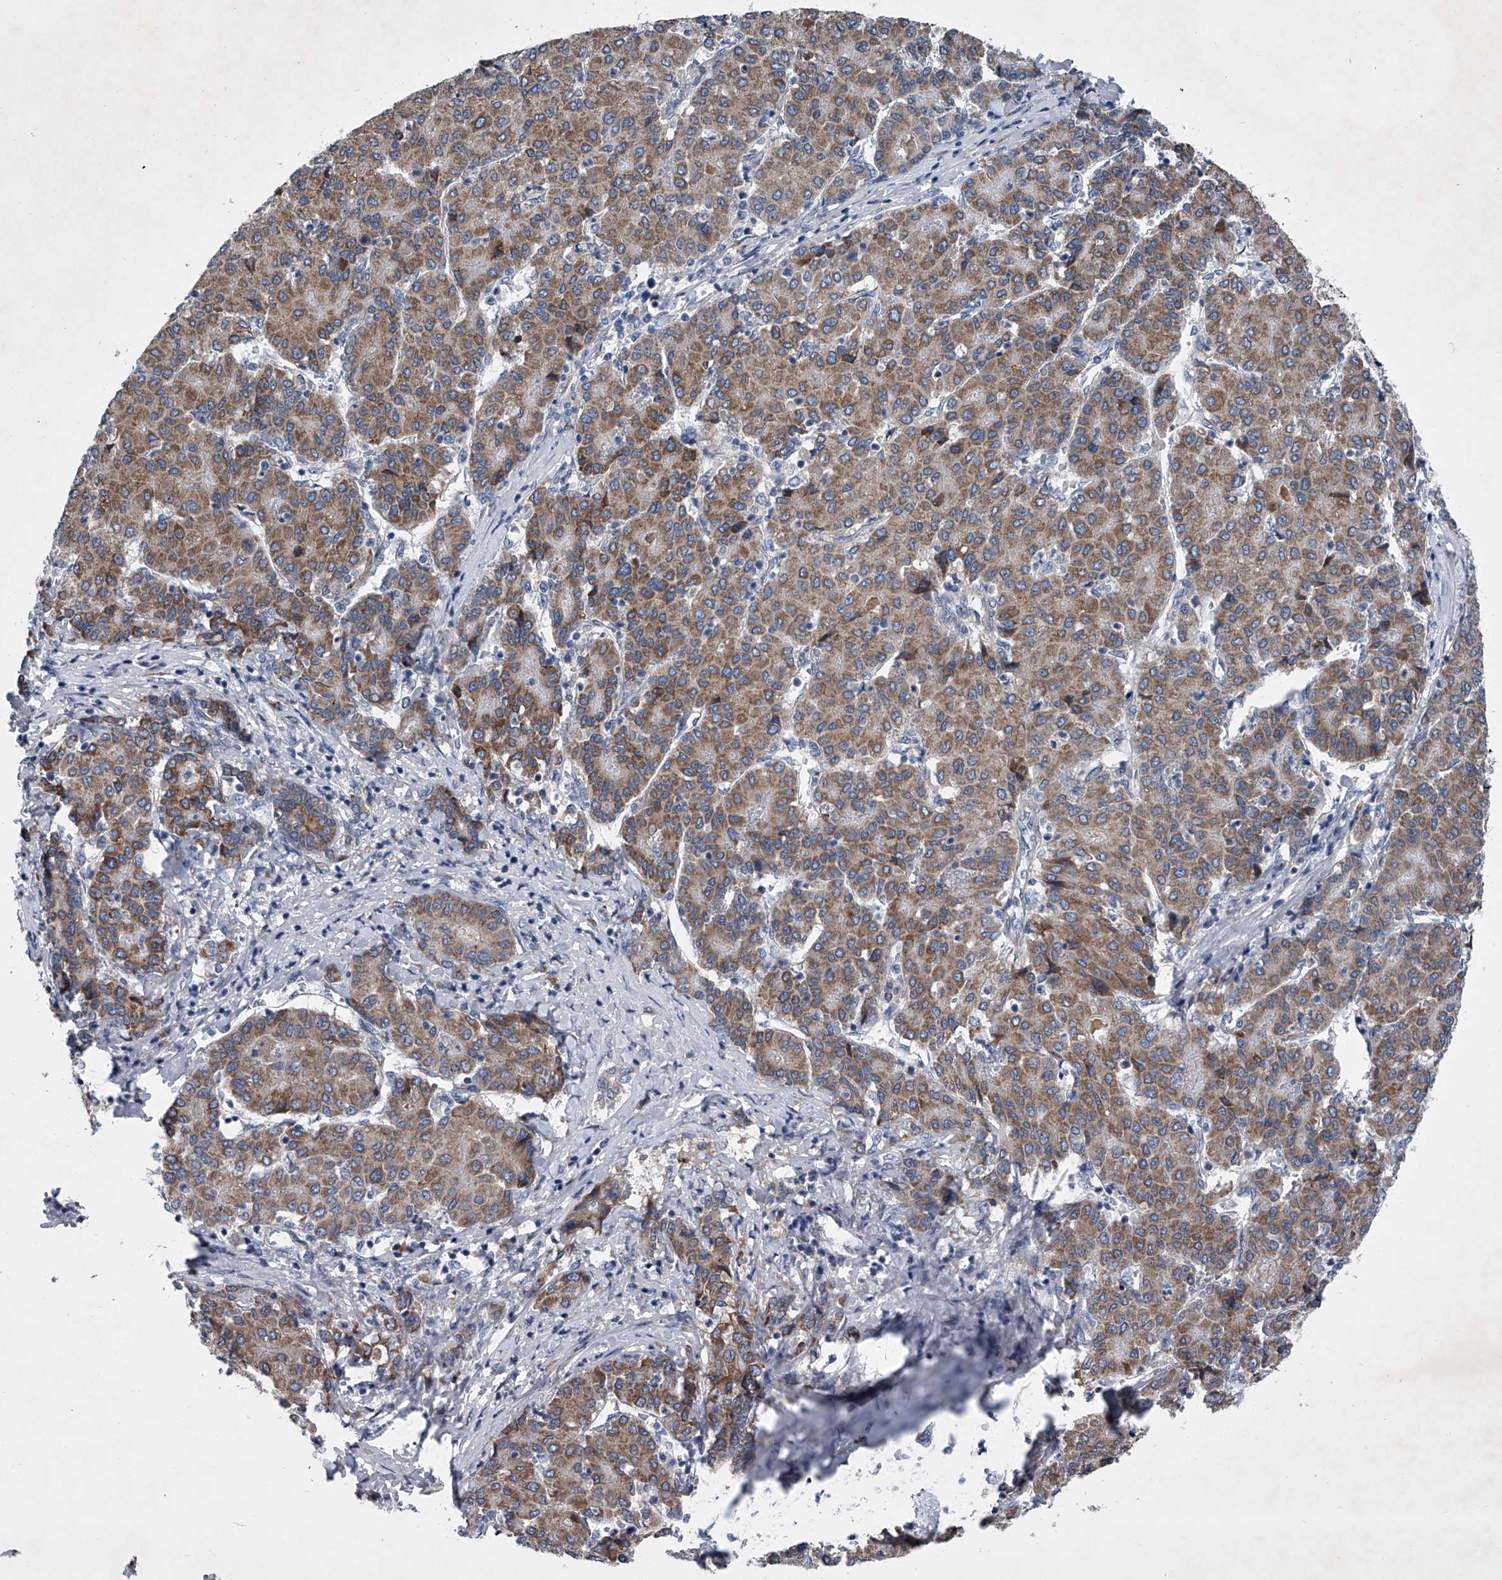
{"staining": {"intensity": "moderate", "quantity": ">75%", "location": "cytoplasmic/membranous"}, "tissue": "liver cancer", "cell_type": "Tumor cells", "image_type": "cancer", "snomed": [{"axis": "morphology", "description": "Carcinoma, Hepatocellular, NOS"}, {"axis": "topography", "description": "Liver"}], "caption": "Immunohistochemical staining of human liver cancer shows moderate cytoplasmic/membranous protein positivity in approximately >75% of tumor cells.", "gene": "ABCG1", "patient": {"sex": "male", "age": 65}}